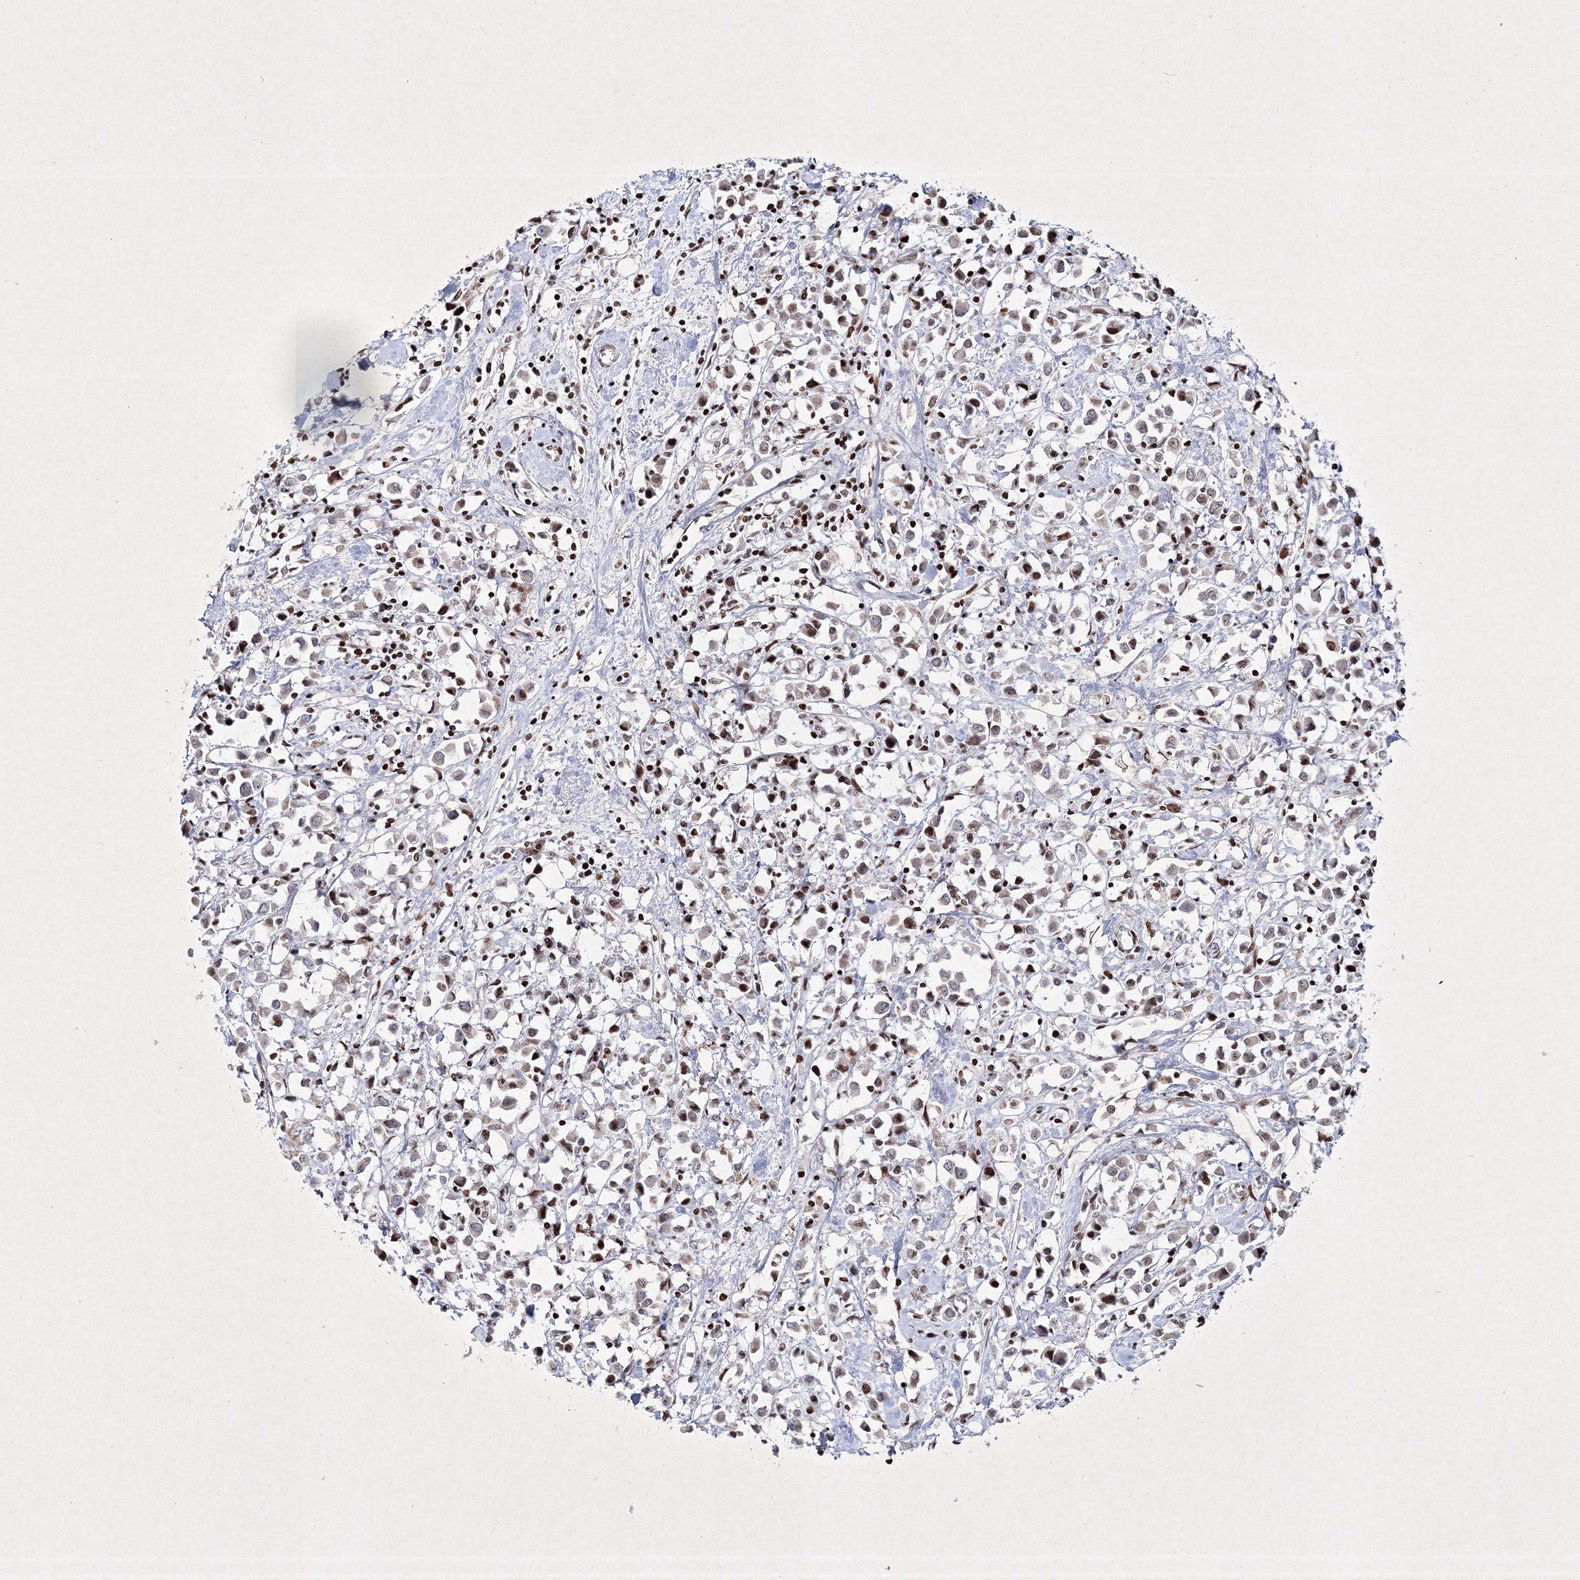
{"staining": {"intensity": "weak", "quantity": "<25%", "location": "nuclear"}, "tissue": "breast cancer", "cell_type": "Tumor cells", "image_type": "cancer", "snomed": [{"axis": "morphology", "description": "Duct carcinoma"}, {"axis": "topography", "description": "Breast"}], "caption": "Human breast cancer stained for a protein using immunohistochemistry (IHC) shows no expression in tumor cells.", "gene": "SMIM29", "patient": {"sex": "female", "age": 61}}